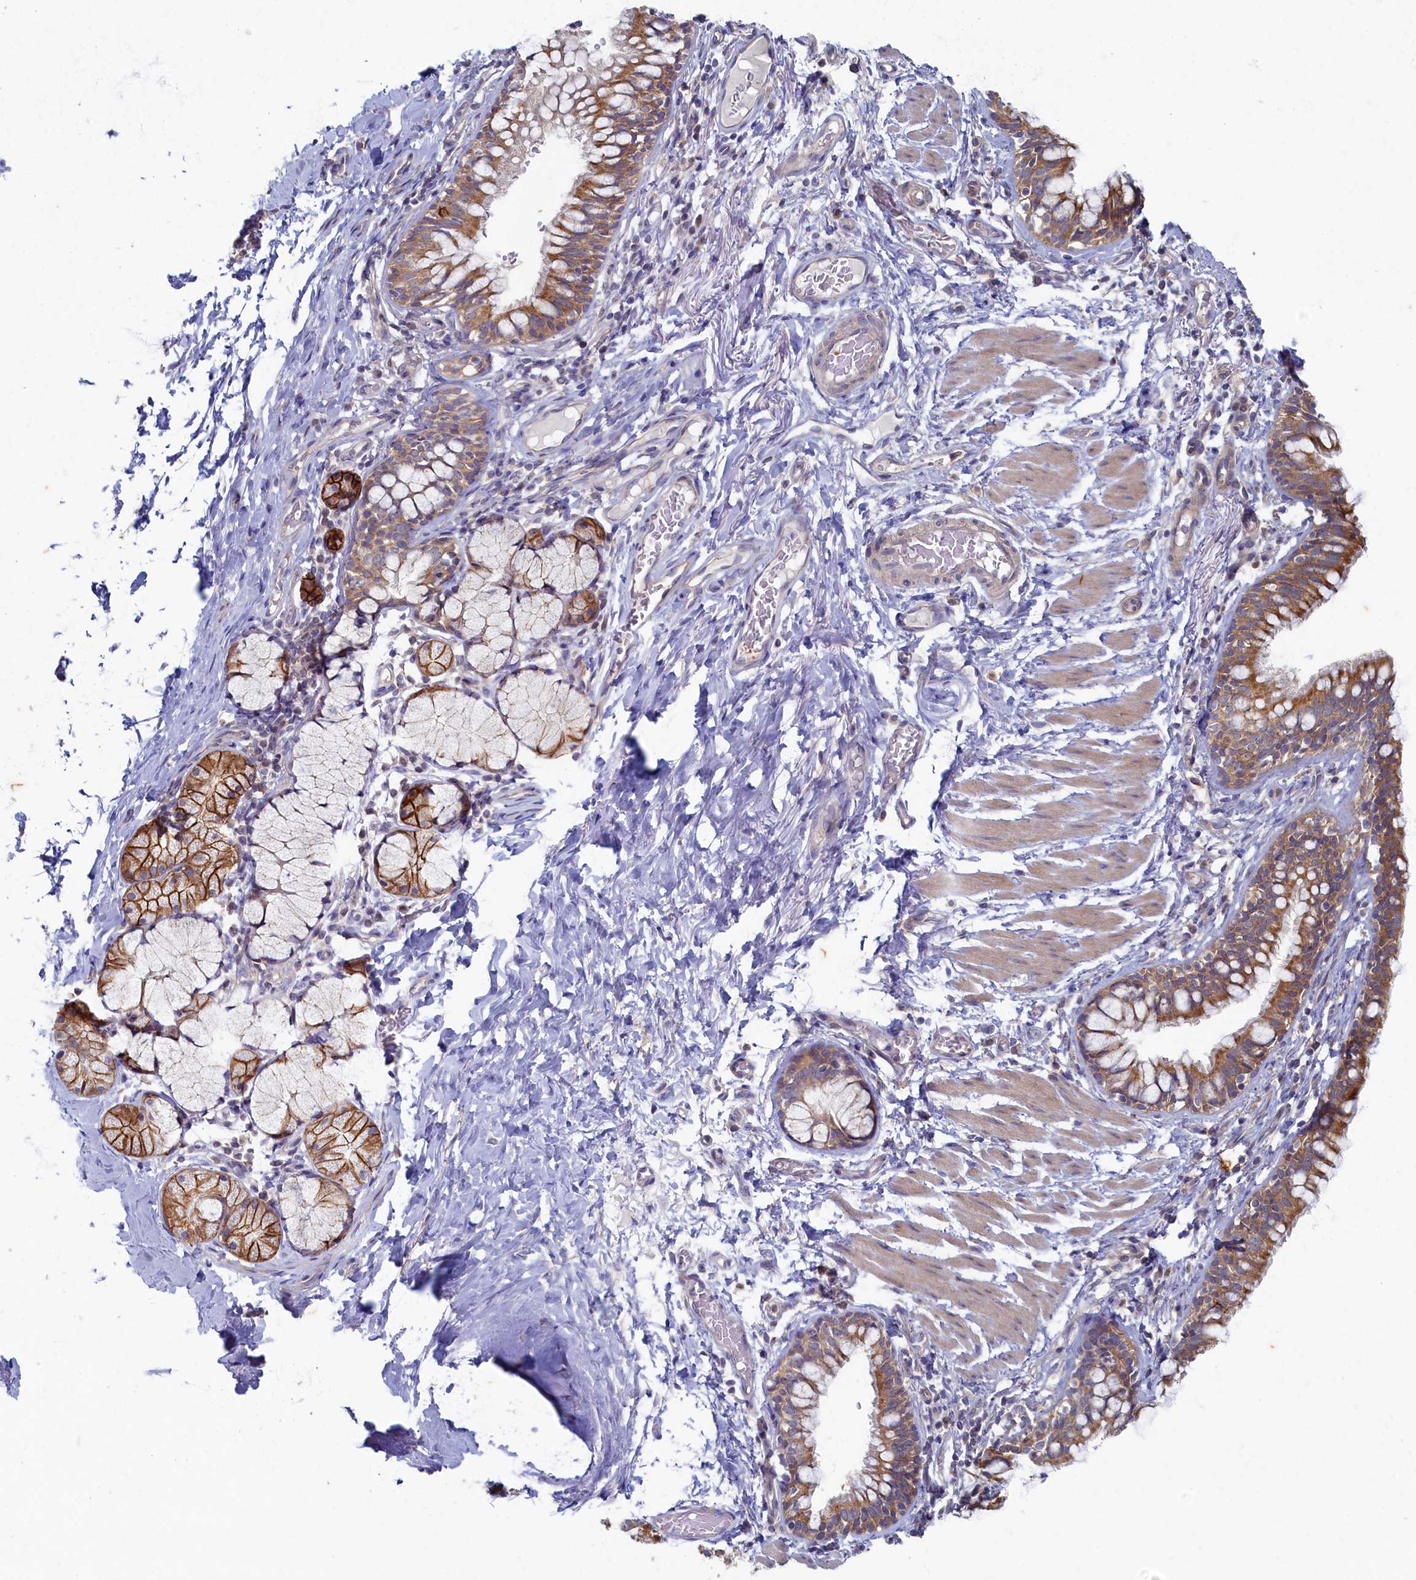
{"staining": {"intensity": "moderate", "quantity": ">75%", "location": "cytoplasmic/membranous"}, "tissue": "bronchus", "cell_type": "Respiratory epithelial cells", "image_type": "normal", "snomed": [{"axis": "morphology", "description": "Normal tissue, NOS"}, {"axis": "topography", "description": "Cartilage tissue"}, {"axis": "topography", "description": "Bronchus"}], "caption": "DAB (3,3'-diaminobenzidine) immunohistochemical staining of benign human bronchus reveals moderate cytoplasmic/membranous protein positivity in approximately >75% of respiratory epithelial cells. (Brightfield microscopy of DAB IHC at high magnification).", "gene": "WDR59", "patient": {"sex": "female", "age": 36}}